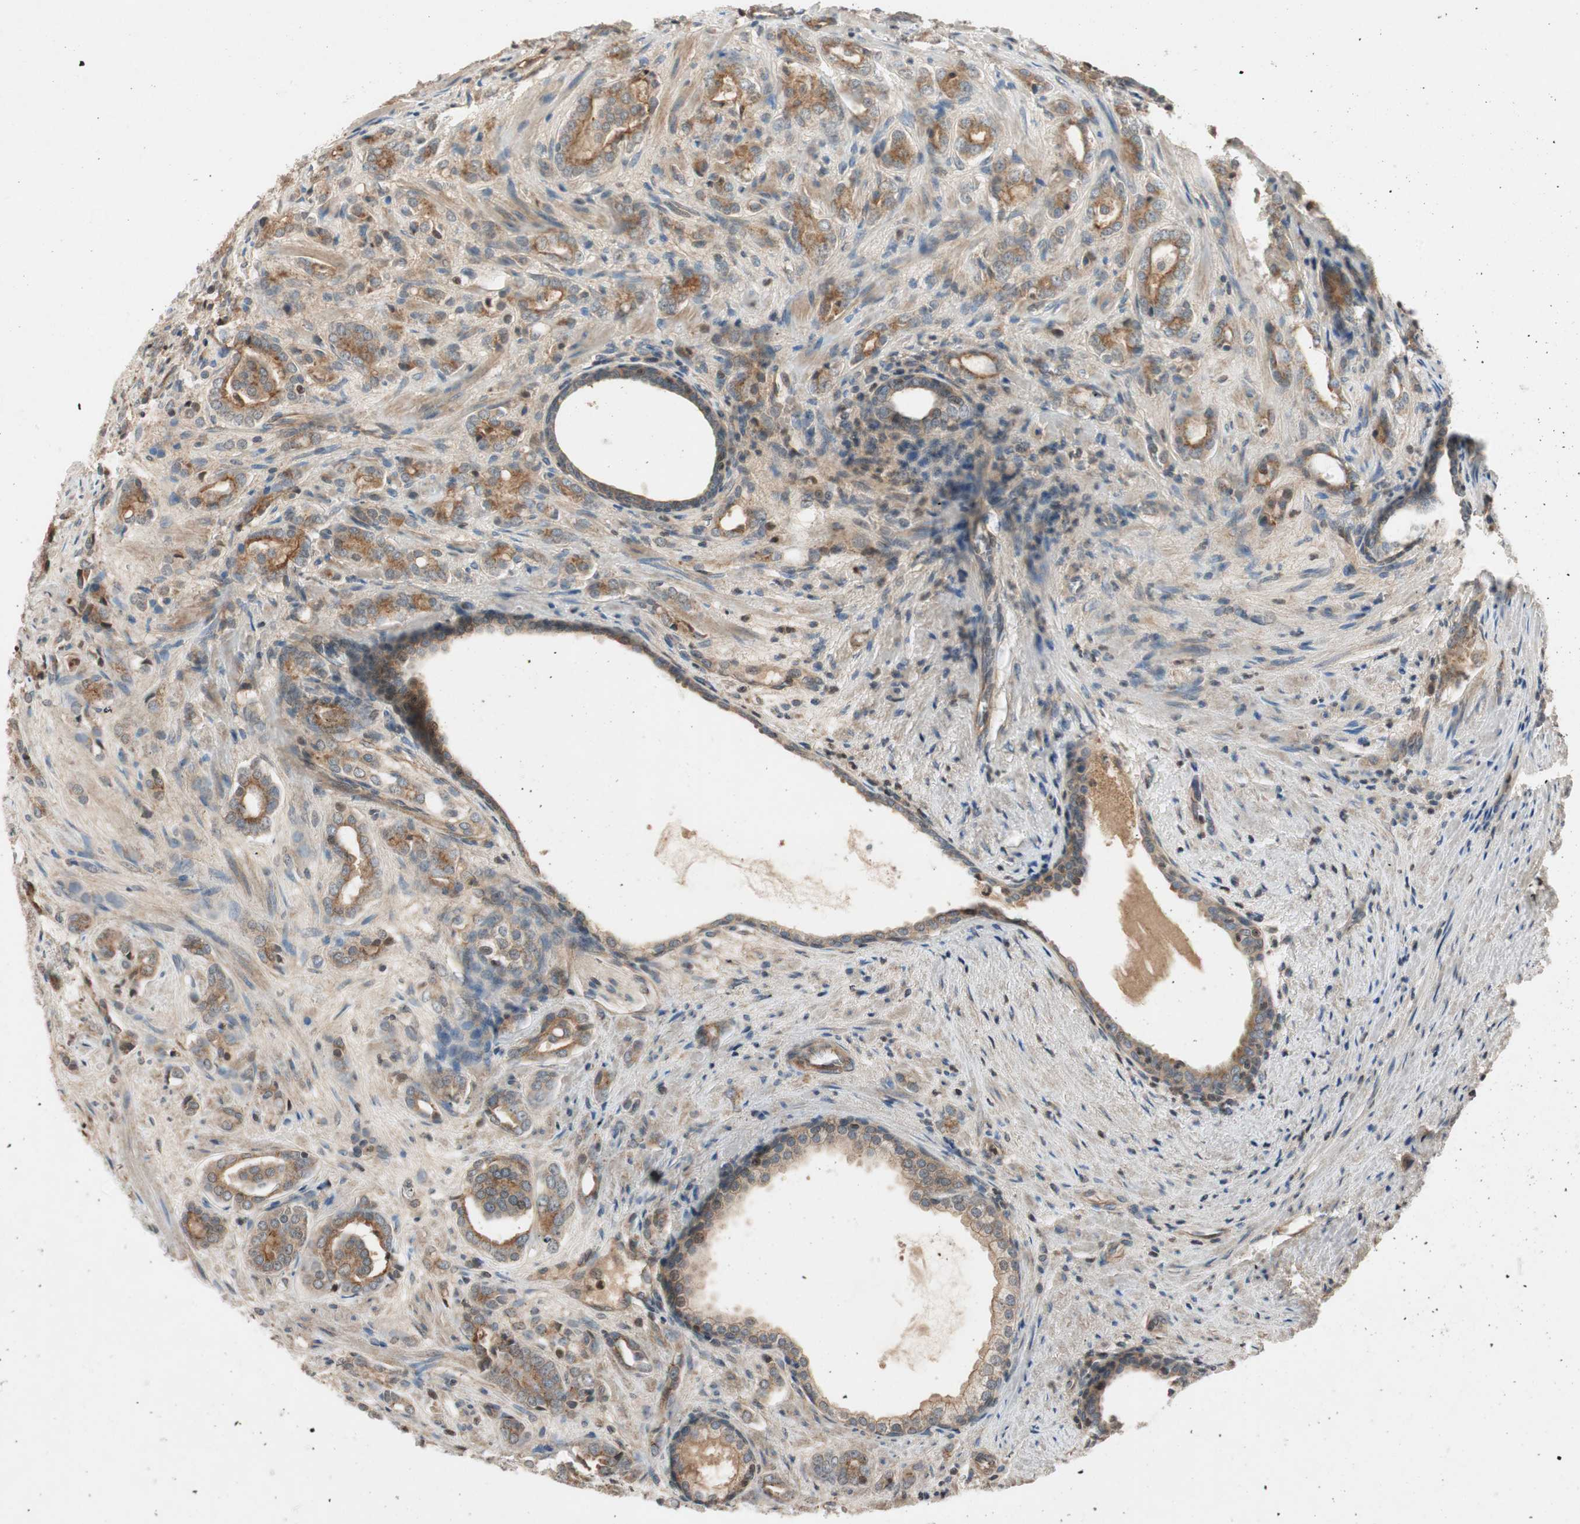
{"staining": {"intensity": "moderate", "quantity": ">75%", "location": "cytoplasmic/membranous"}, "tissue": "prostate cancer", "cell_type": "Tumor cells", "image_type": "cancer", "snomed": [{"axis": "morphology", "description": "Adenocarcinoma, High grade"}, {"axis": "topography", "description": "Prostate"}], "caption": "Immunohistochemistry (IHC) image of human prostate cancer stained for a protein (brown), which demonstrates medium levels of moderate cytoplasmic/membranous expression in about >75% of tumor cells.", "gene": "GCLM", "patient": {"sex": "male", "age": 64}}